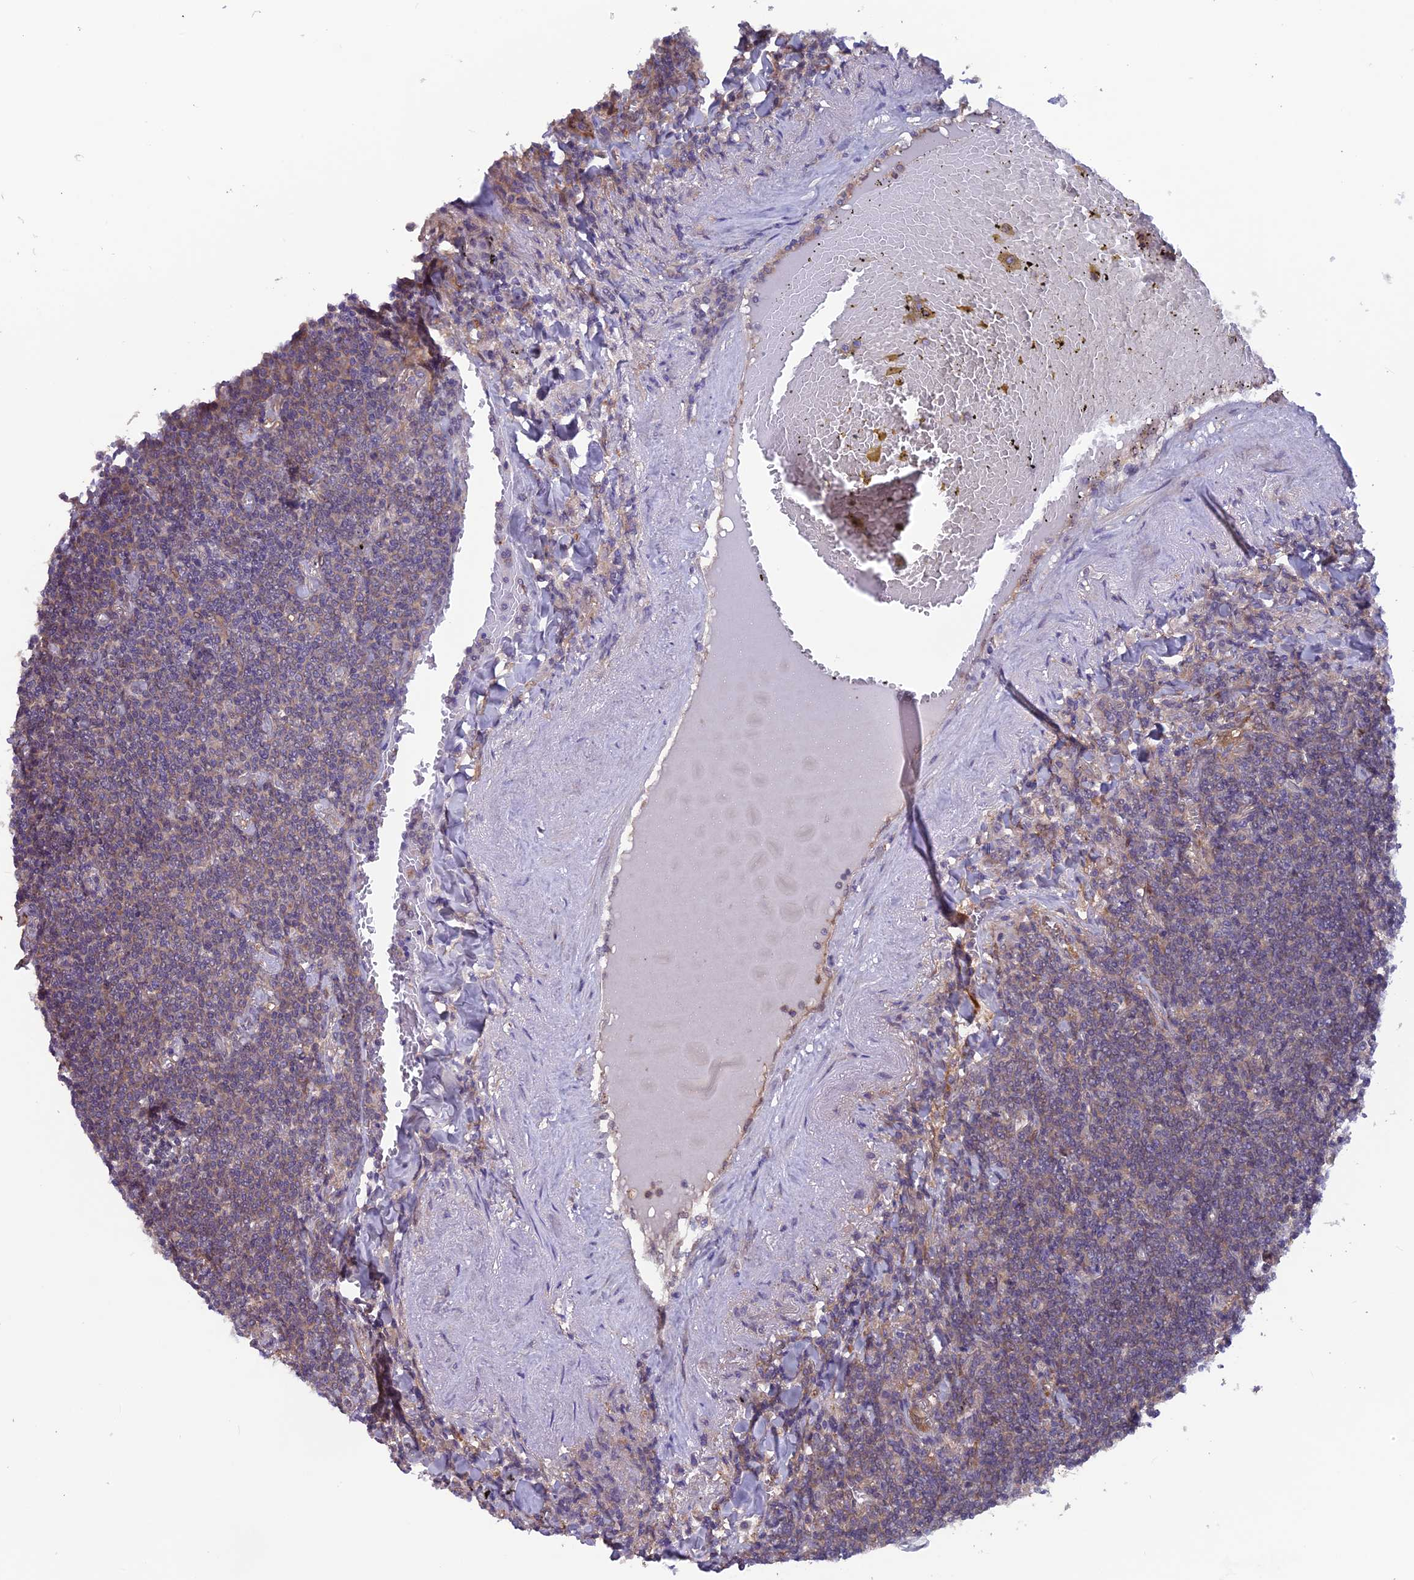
{"staining": {"intensity": "negative", "quantity": "none", "location": "none"}, "tissue": "lymphoma", "cell_type": "Tumor cells", "image_type": "cancer", "snomed": [{"axis": "morphology", "description": "Malignant lymphoma, non-Hodgkin's type, Low grade"}, {"axis": "topography", "description": "Lung"}], "caption": "A high-resolution photomicrograph shows IHC staining of lymphoma, which exhibits no significant expression in tumor cells.", "gene": "MAST2", "patient": {"sex": "female", "age": 71}}